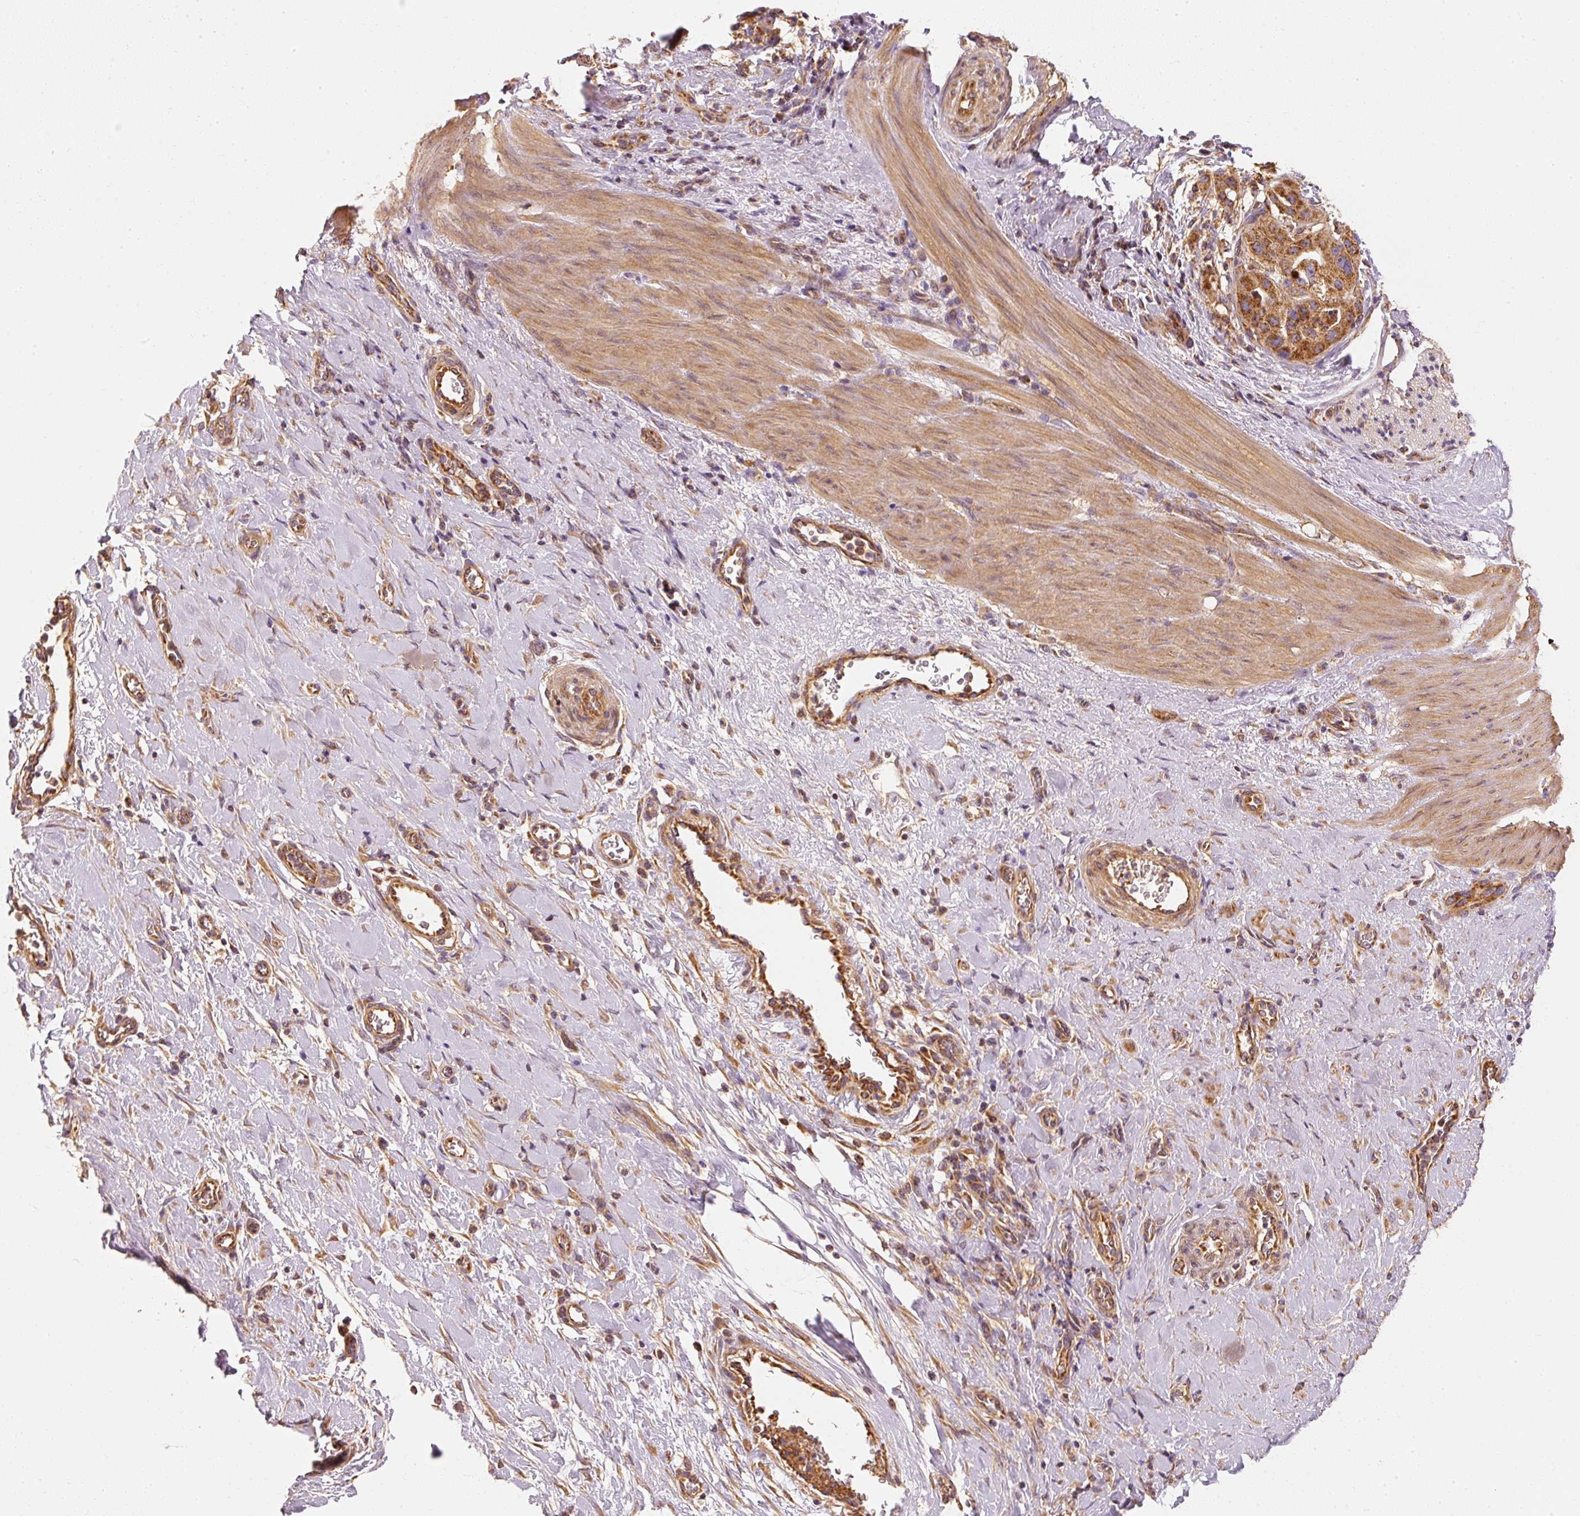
{"staining": {"intensity": "strong", "quantity": ">75%", "location": "cytoplasmic/membranous"}, "tissue": "stomach cancer", "cell_type": "Tumor cells", "image_type": "cancer", "snomed": [{"axis": "morphology", "description": "Adenocarcinoma, NOS"}, {"axis": "topography", "description": "Stomach"}], "caption": "The image shows a brown stain indicating the presence of a protein in the cytoplasmic/membranous of tumor cells in stomach cancer (adenocarcinoma).", "gene": "TOMM40", "patient": {"sex": "male", "age": 48}}